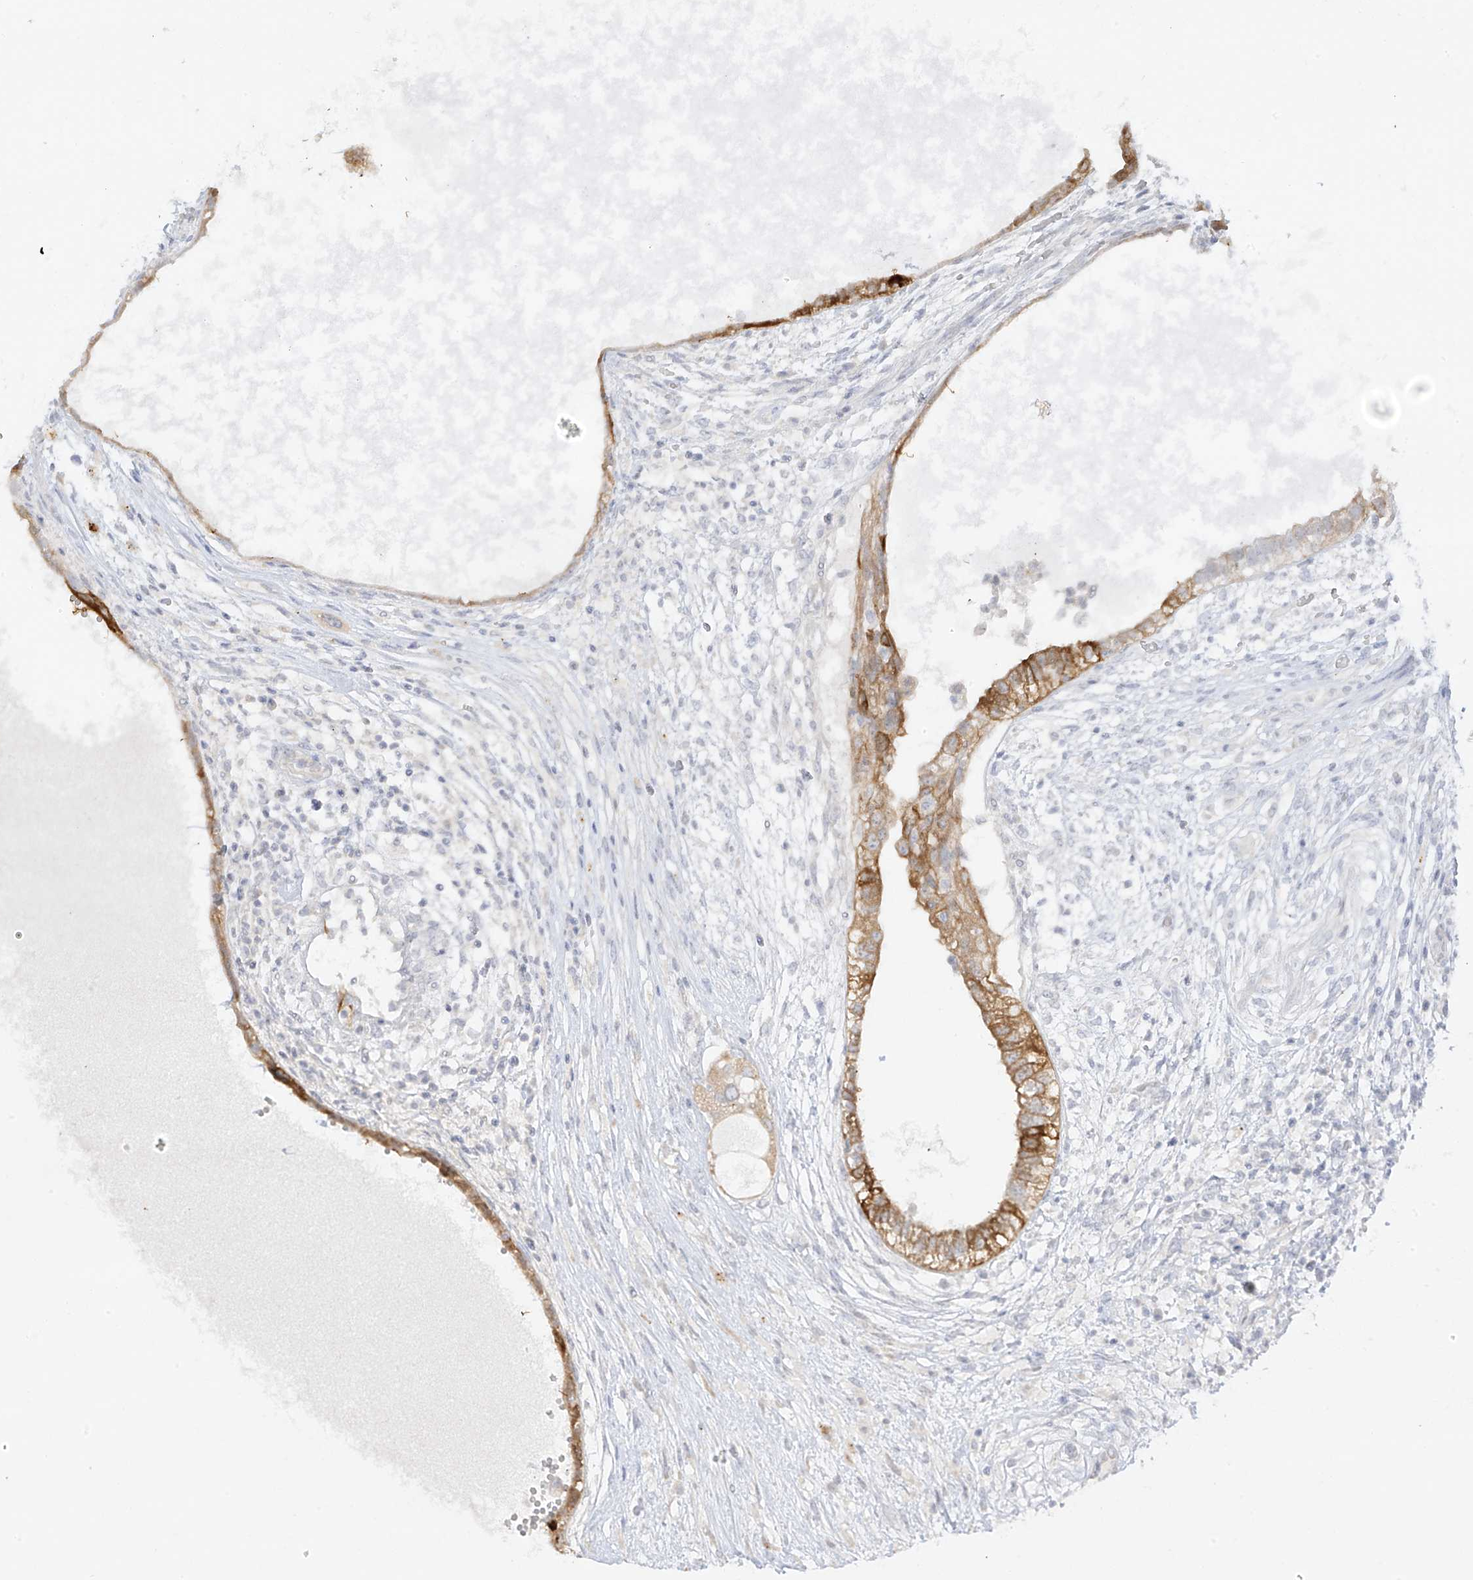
{"staining": {"intensity": "moderate", "quantity": ">75%", "location": "cytoplasmic/membranous"}, "tissue": "testis cancer", "cell_type": "Tumor cells", "image_type": "cancer", "snomed": [{"axis": "morphology", "description": "Carcinoma, Embryonal, NOS"}, {"axis": "topography", "description": "Testis"}], "caption": "Testis cancer (embryonal carcinoma) stained for a protein (brown) exhibits moderate cytoplasmic/membranous positive staining in approximately >75% of tumor cells.", "gene": "DCDC2", "patient": {"sex": "male", "age": 26}}